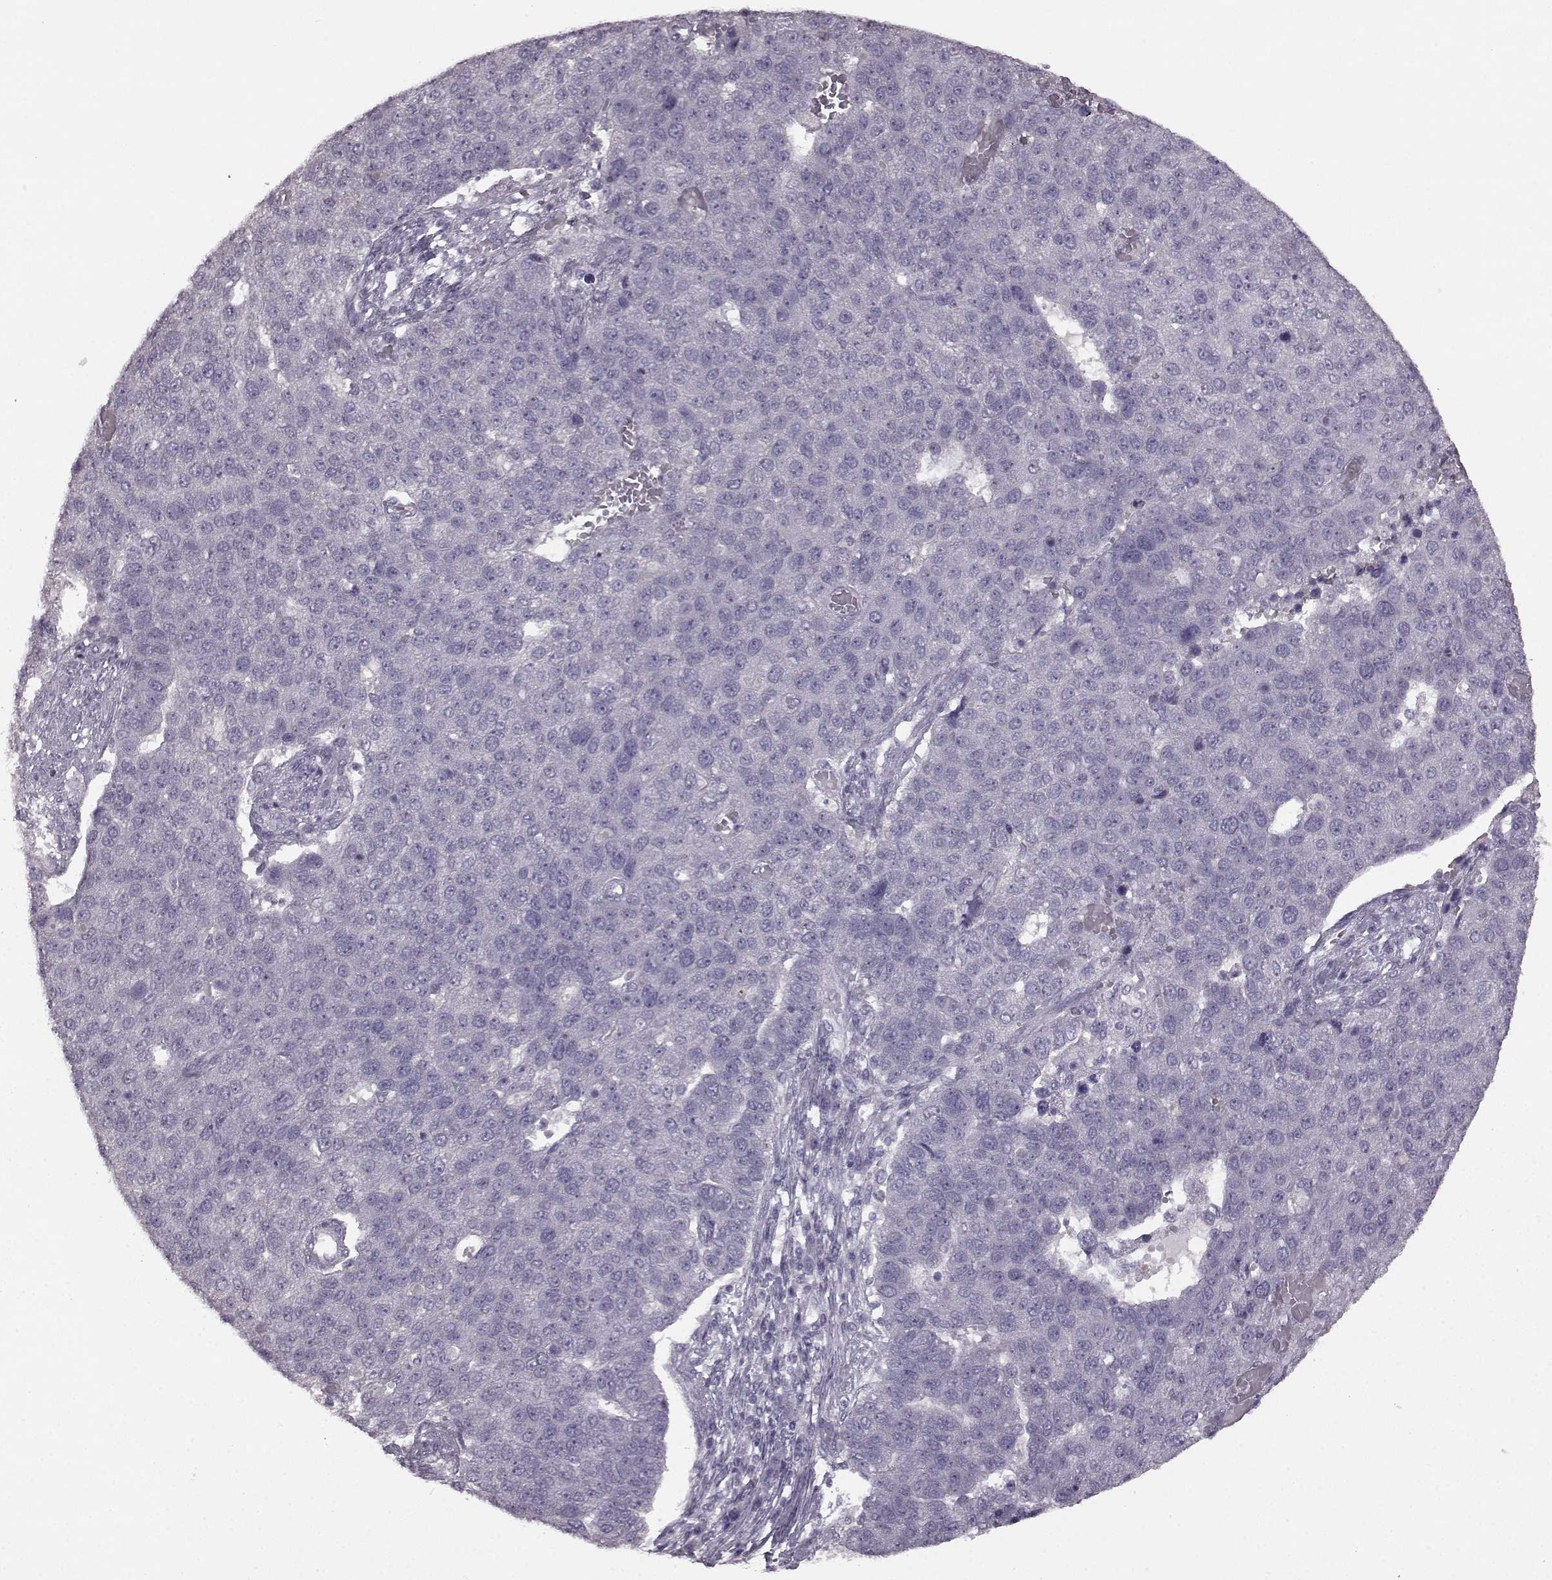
{"staining": {"intensity": "negative", "quantity": "none", "location": "none"}, "tissue": "pancreatic cancer", "cell_type": "Tumor cells", "image_type": "cancer", "snomed": [{"axis": "morphology", "description": "Adenocarcinoma, NOS"}, {"axis": "topography", "description": "Pancreas"}], "caption": "IHC image of neoplastic tissue: human pancreatic cancer (adenocarcinoma) stained with DAB (3,3'-diaminobenzidine) reveals no significant protein expression in tumor cells.", "gene": "LHB", "patient": {"sex": "female", "age": 61}}